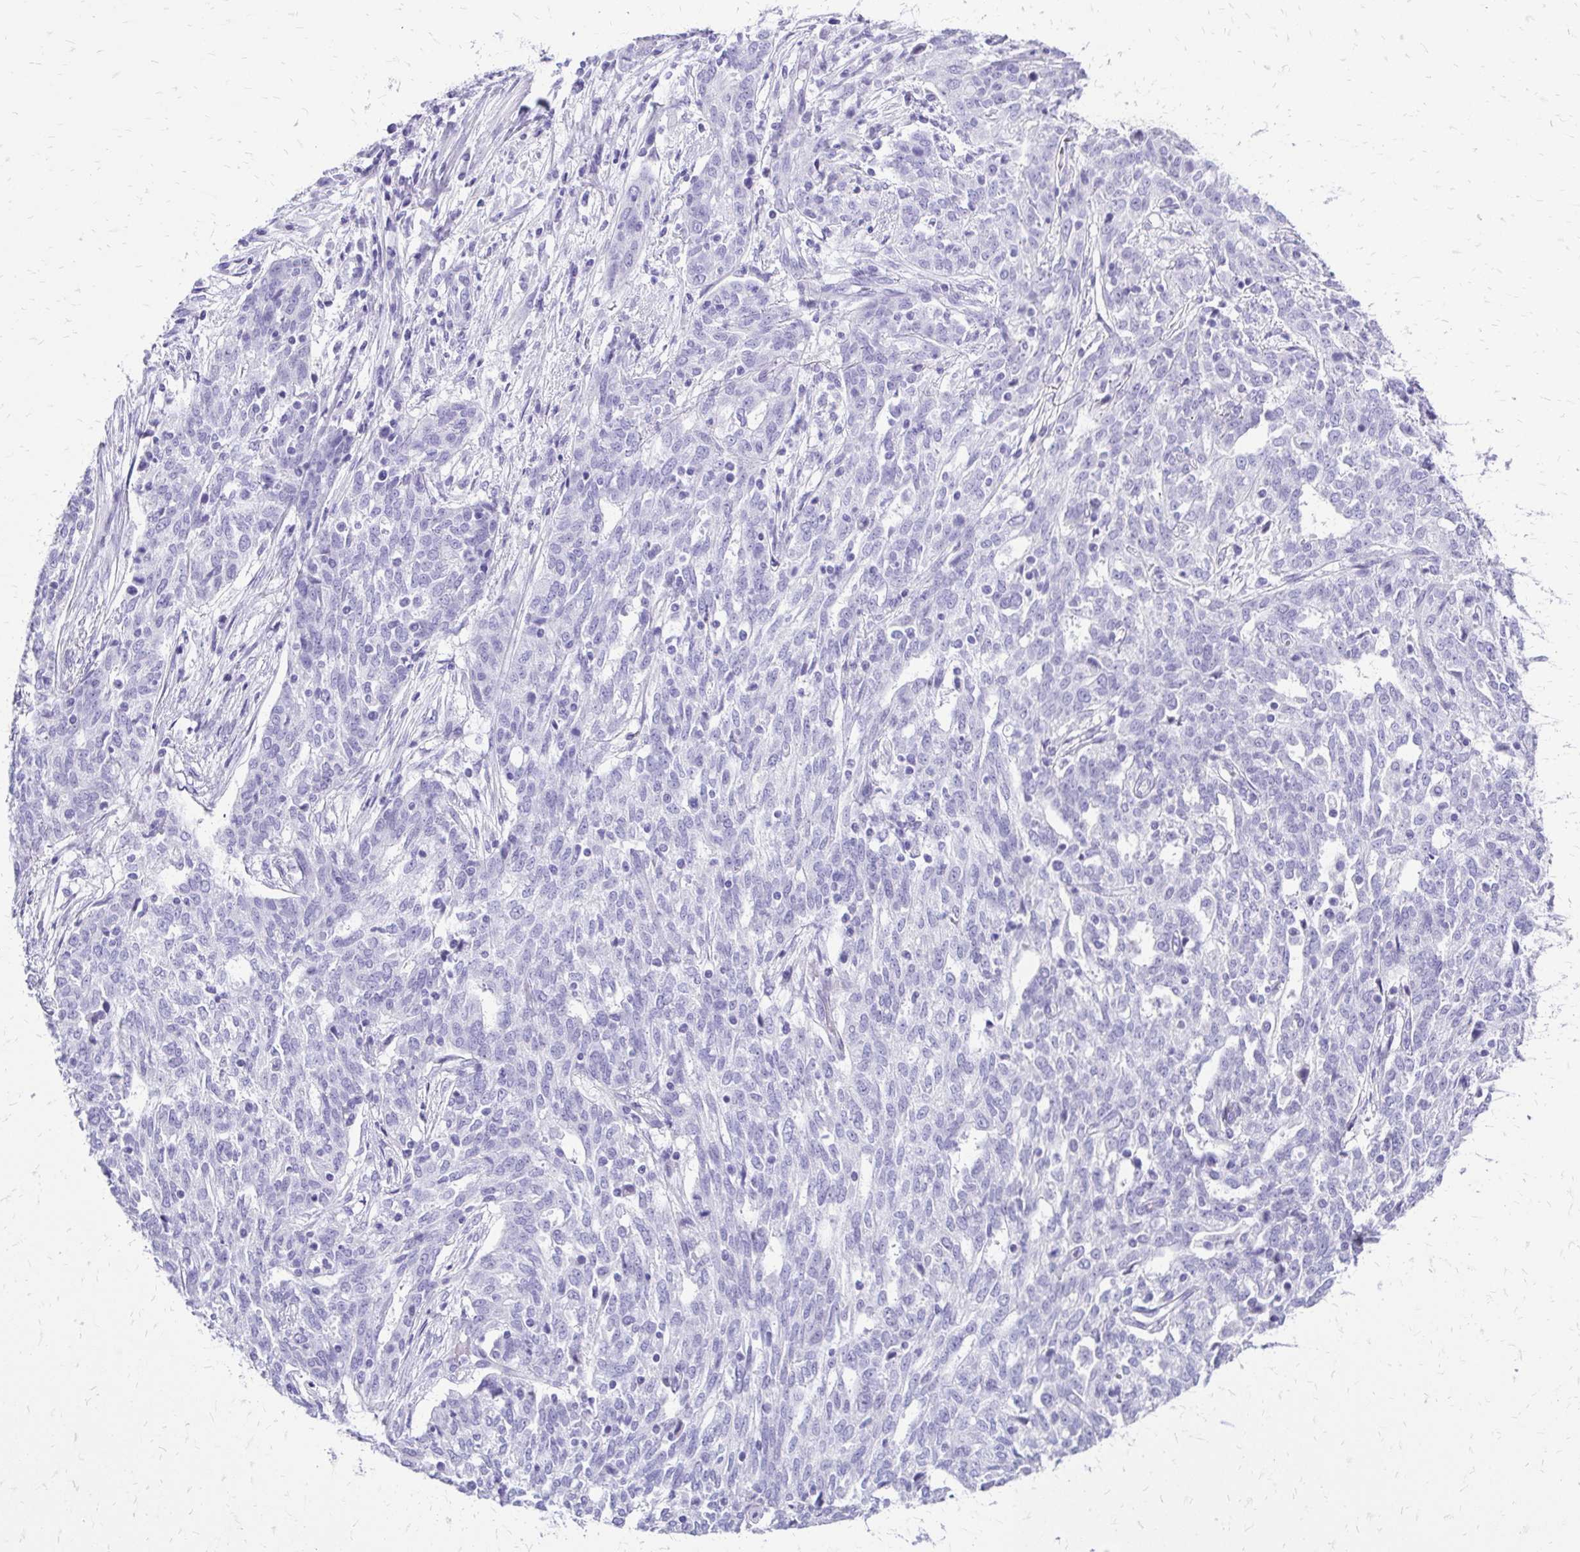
{"staining": {"intensity": "negative", "quantity": "none", "location": "none"}, "tissue": "ovarian cancer", "cell_type": "Tumor cells", "image_type": "cancer", "snomed": [{"axis": "morphology", "description": "Cystadenocarcinoma, serous, NOS"}, {"axis": "topography", "description": "Ovary"}], "caption": "This is a histopathology image of IHC staining of ovarian cancer (serous cystadenocarcinoma), which shows no positivity in tumor cells.", "gene": "SLC32A1", "patient": {"sex": "female", "age": 67}}